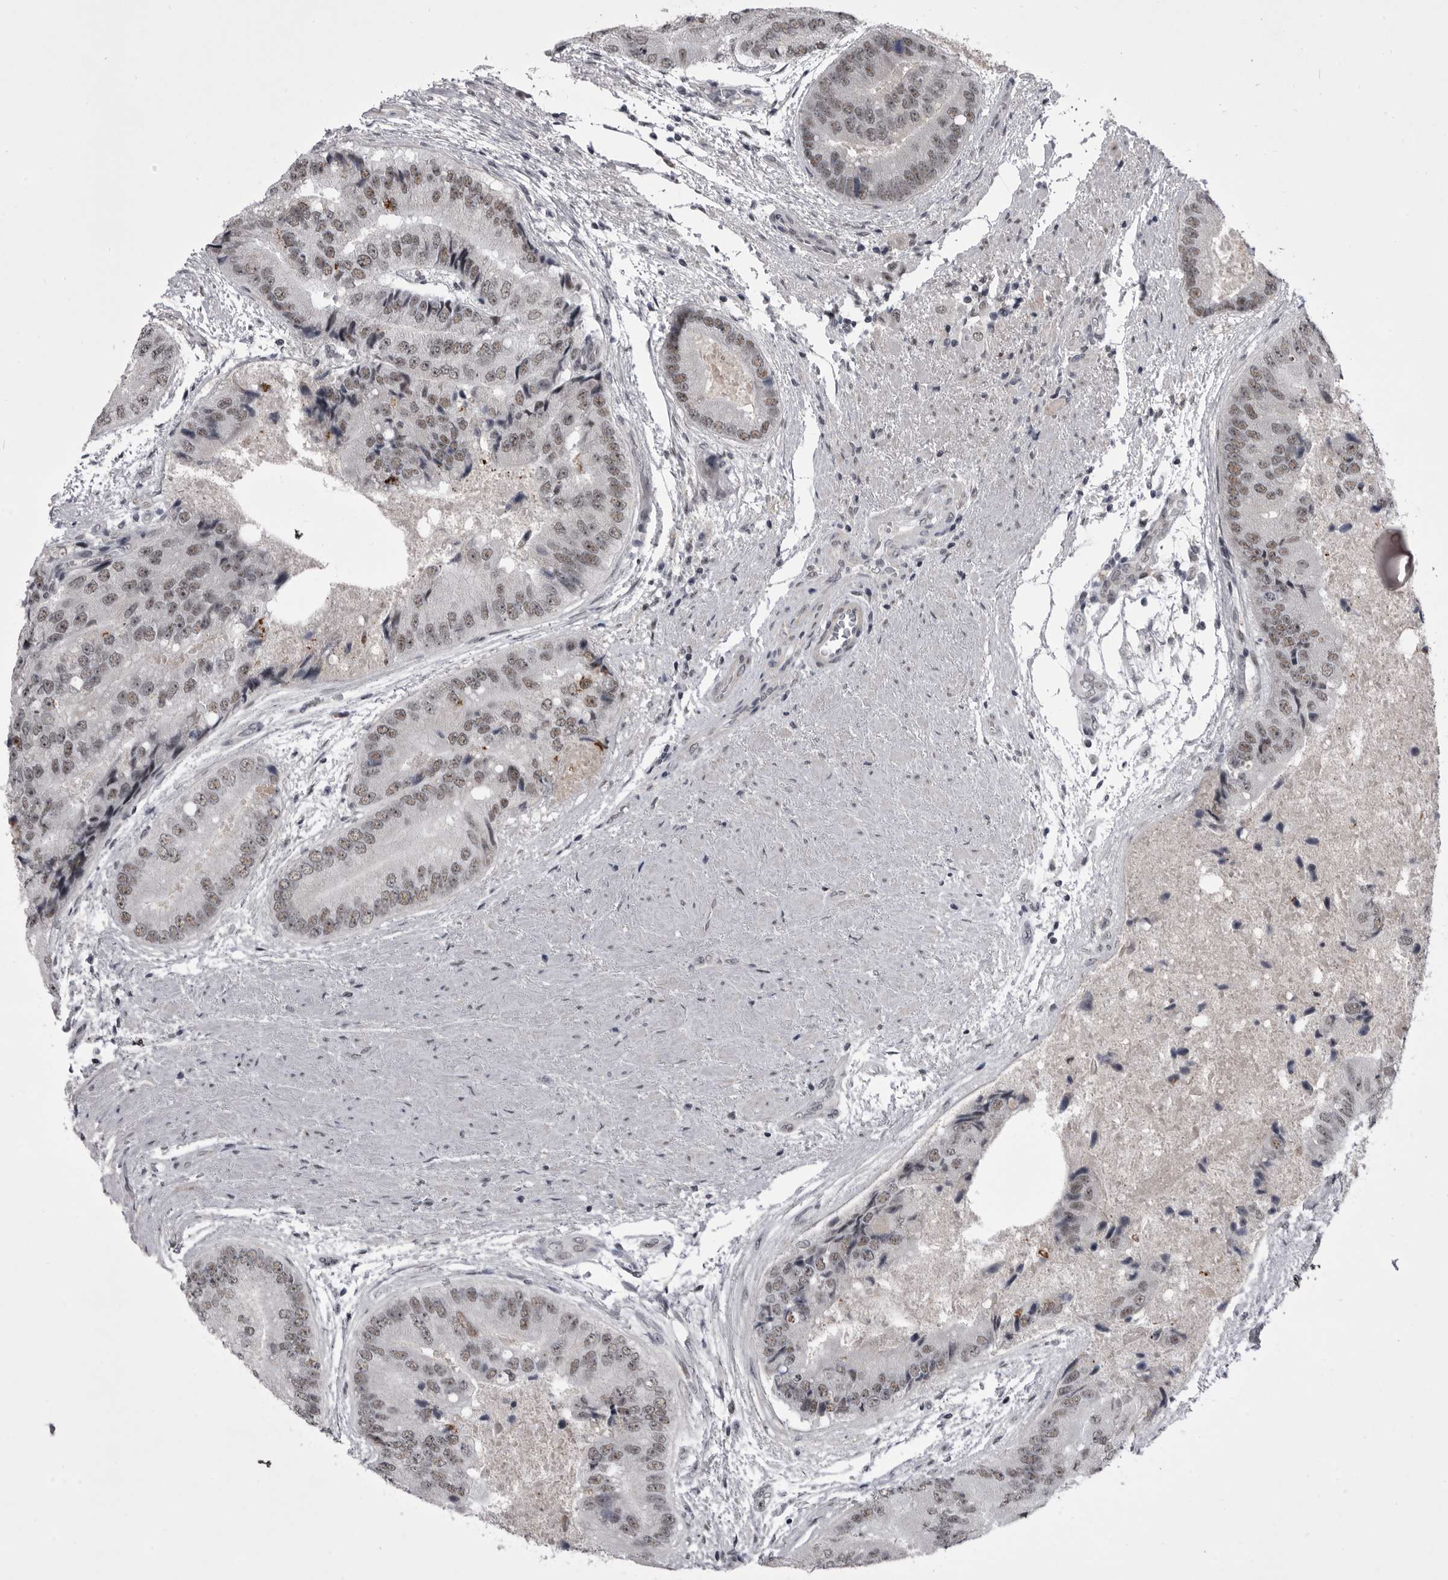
{"staining": {"intensity": "weak", "quantity": "<25%", "location": "nuclear"}, "tissue": "prostate cancer", "cell_type": "Tumor cells", "image_type": "cancer", "snomed": [{"axis": "morphology", "description": "Adenocarcinoma, High grade"}, {"axis": "topography", "description": "Prostate"}], "caption": "There is no significant expression in tumor cells of prostate cancer.", "gene": "PRPF3", "patient": {"sex": "male", "age": 70}}